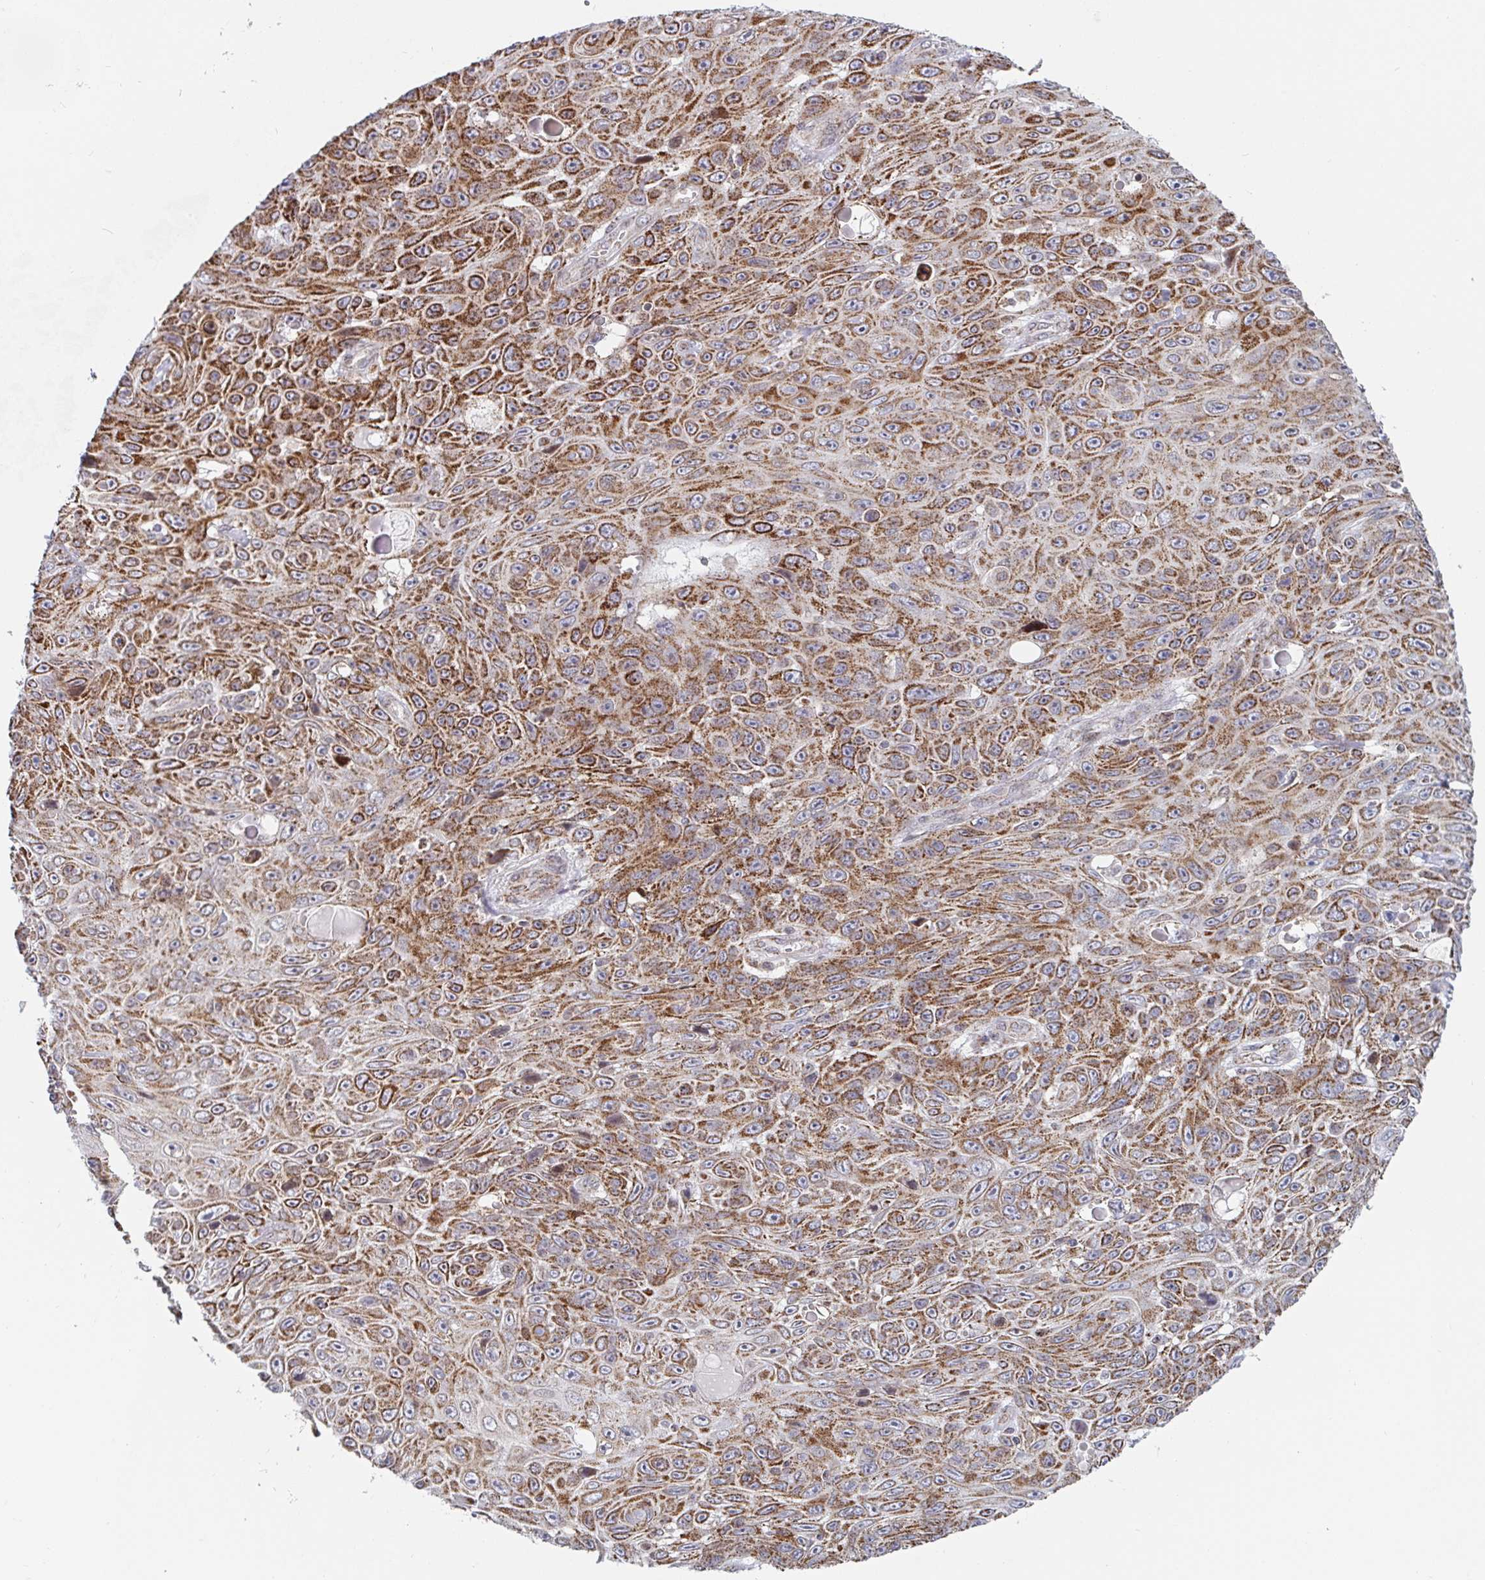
{"staining": {"intensity": "moderate", "quantity": ">75%", "location": "cytoplasmic/membranous"}, "tissue": "skin cancer", "cell_type": "Tumor cells", "image_type": "cancer", "snomed": [{"axis": "morphology", "description": "Squamous cell carcinoma, NOS"}, {"axis": "topography", "description": "Skin"}], "caption": "Tumor cells reveal moderate cytoplasmic/membranous expression in approximately >75% of cells in skin squamous cell carcinoma.", "gene": "STARD8", "patient": {"sex": "male", "age": 82}}